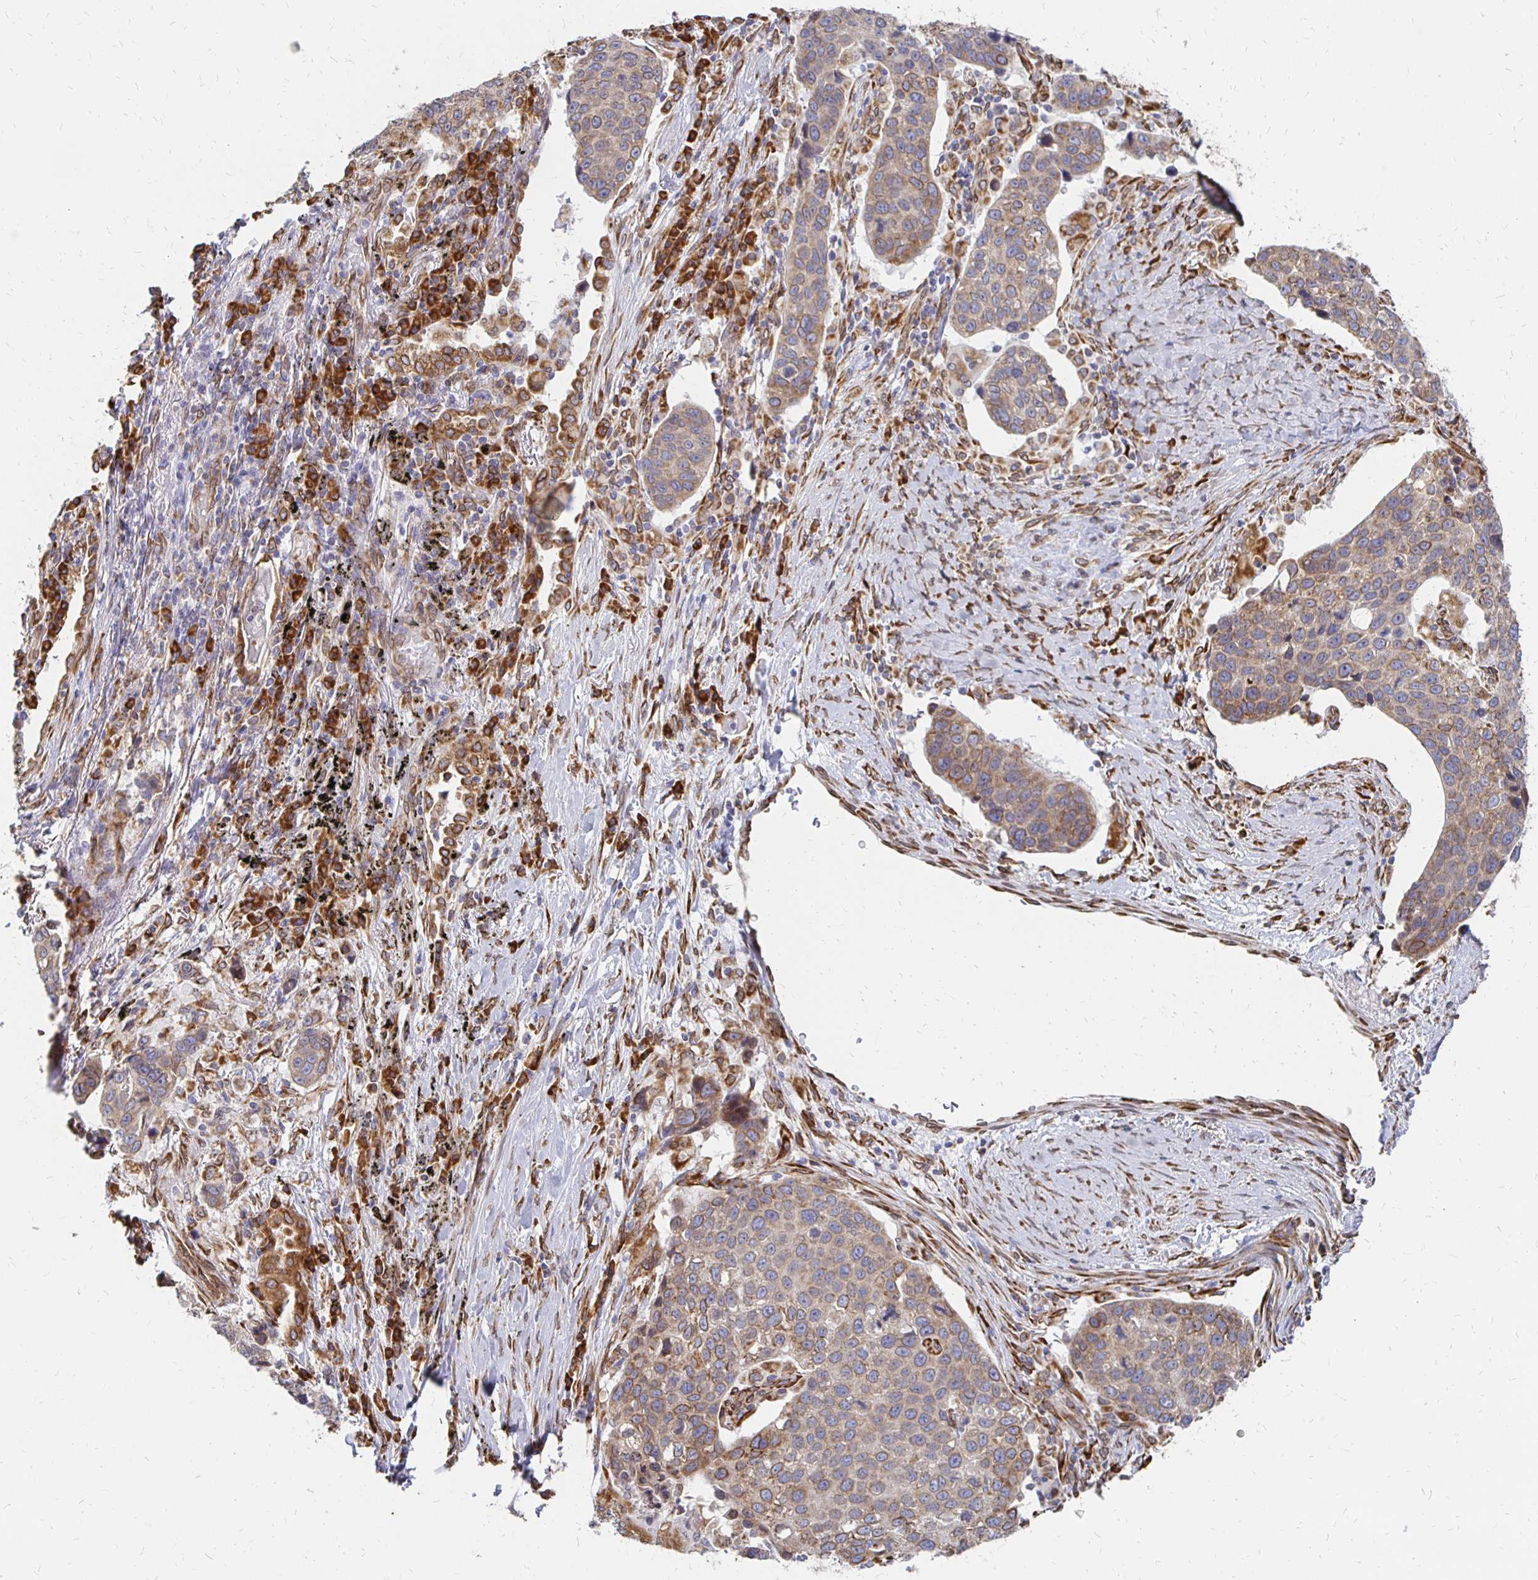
{"staining": {"intensity": "moderate", "quantity": ">75%", "location": "cytoplasmic/membranous,nuclear"}, "tissue": "lung cancer", "cell_type": "Tumor cells", "image_type": "cancer", "snomed": [{"axis": "morphology", "description": "Squamous cell carcinoma, NOS"}, {"axis": "topography", "description": "Lymph node"}, {"axis": "topography", "description": "Lung"}], "caption": "Immunohistochemical staining of human lung cancer exhibits moderate cytoplasmic/membranous and nuclear protein staining in about >75% of tumor cells.", "gene": "PELI3", "patient": {"sex": "male", "age": 61}}